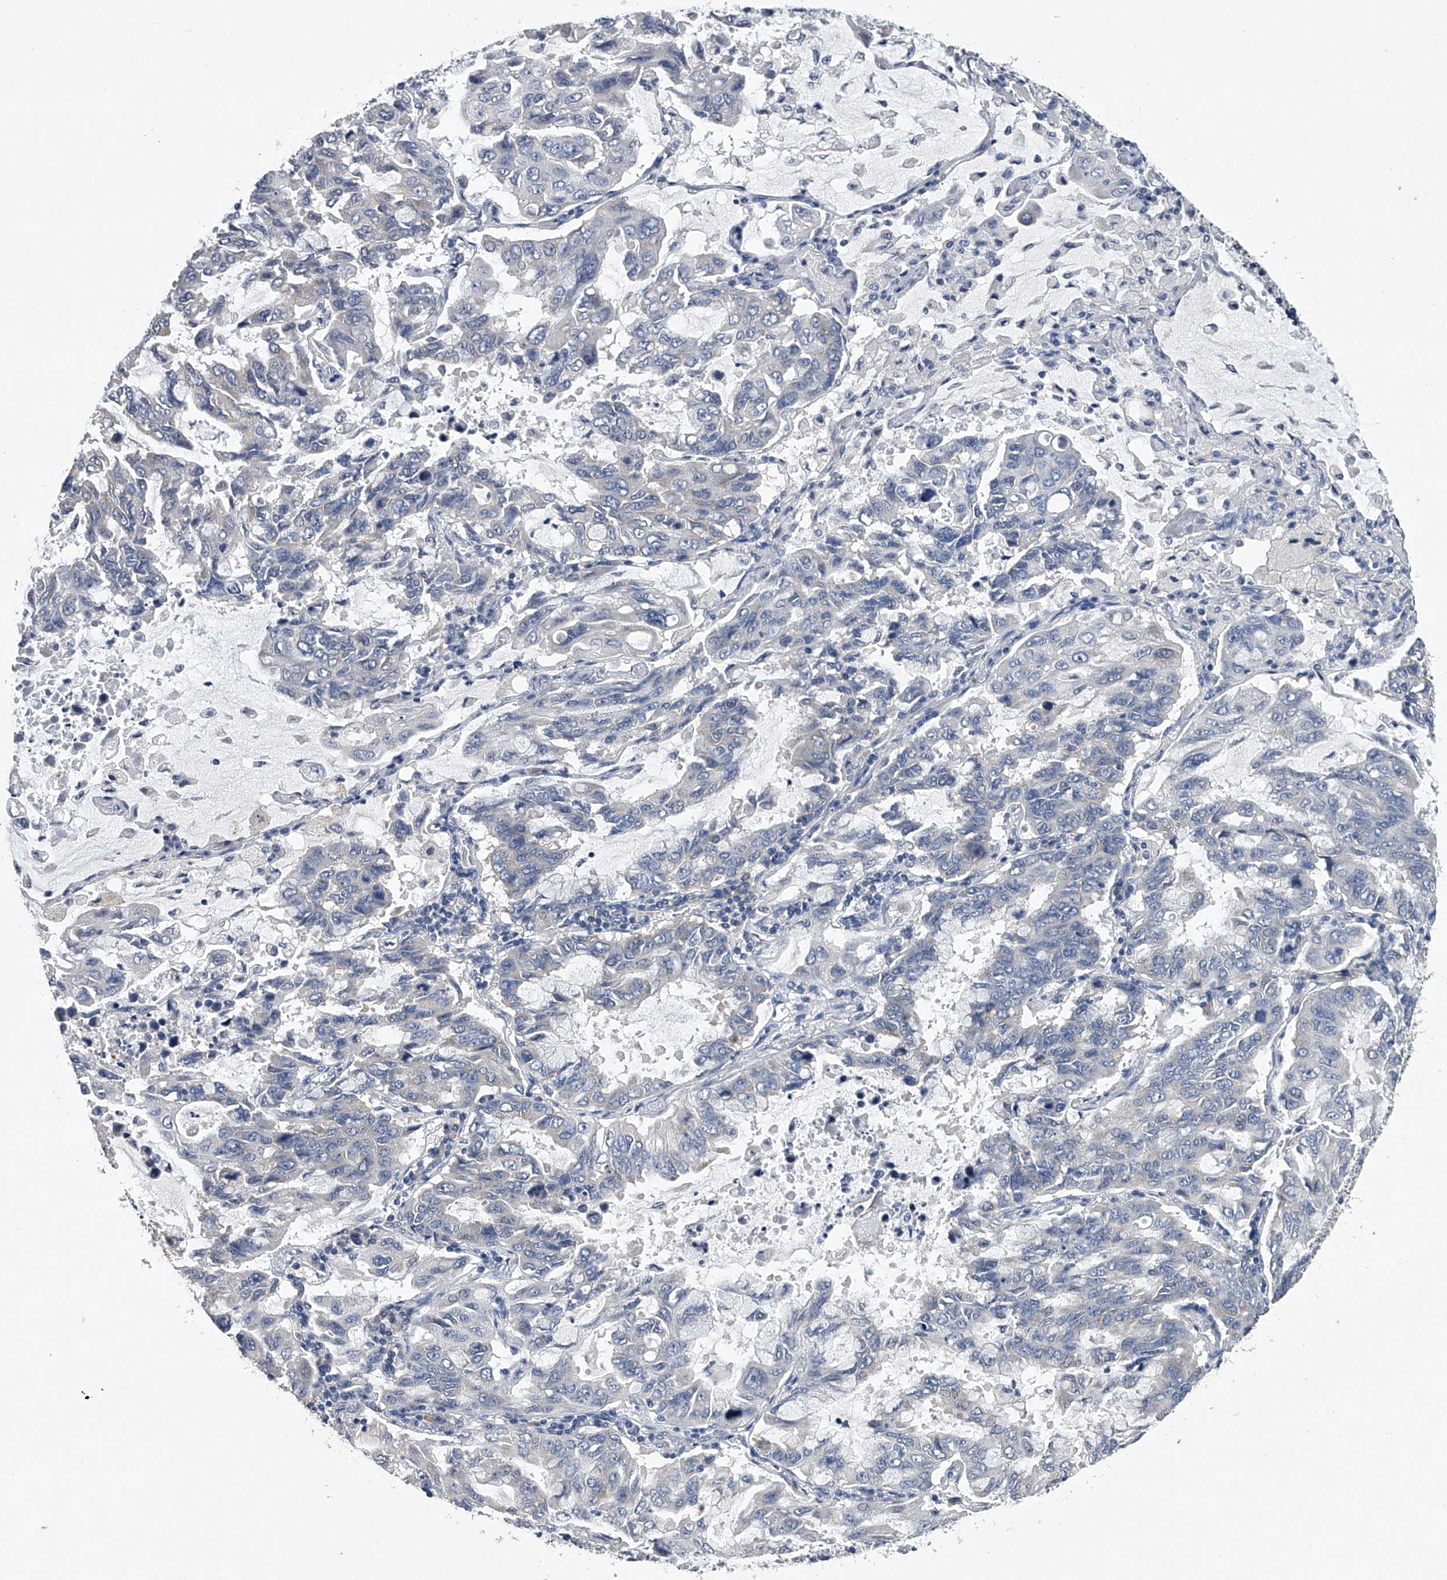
{"staining": {"intensity": "negative", "quantity": "none", "location": "none"}, "tissue": "lung cancer", "cell_type": "Tumor cells", "image_type": "cancer", "snomed": [{"axis": "morphology", "description": "Adenocarcinoma, NOS"}, {"axis": "topography", "description": "Lung"}], "caption": "High magnification brightfield microscopy of adenocarcinoma (lung) stained with DAB (3,3'-diaminobenzidine) (brown) and counterstained with hematoxylin (blue): tumor cells show no significant staining.", "gene": "RNF5", "patient": {"sex": "male", "age": 64}}